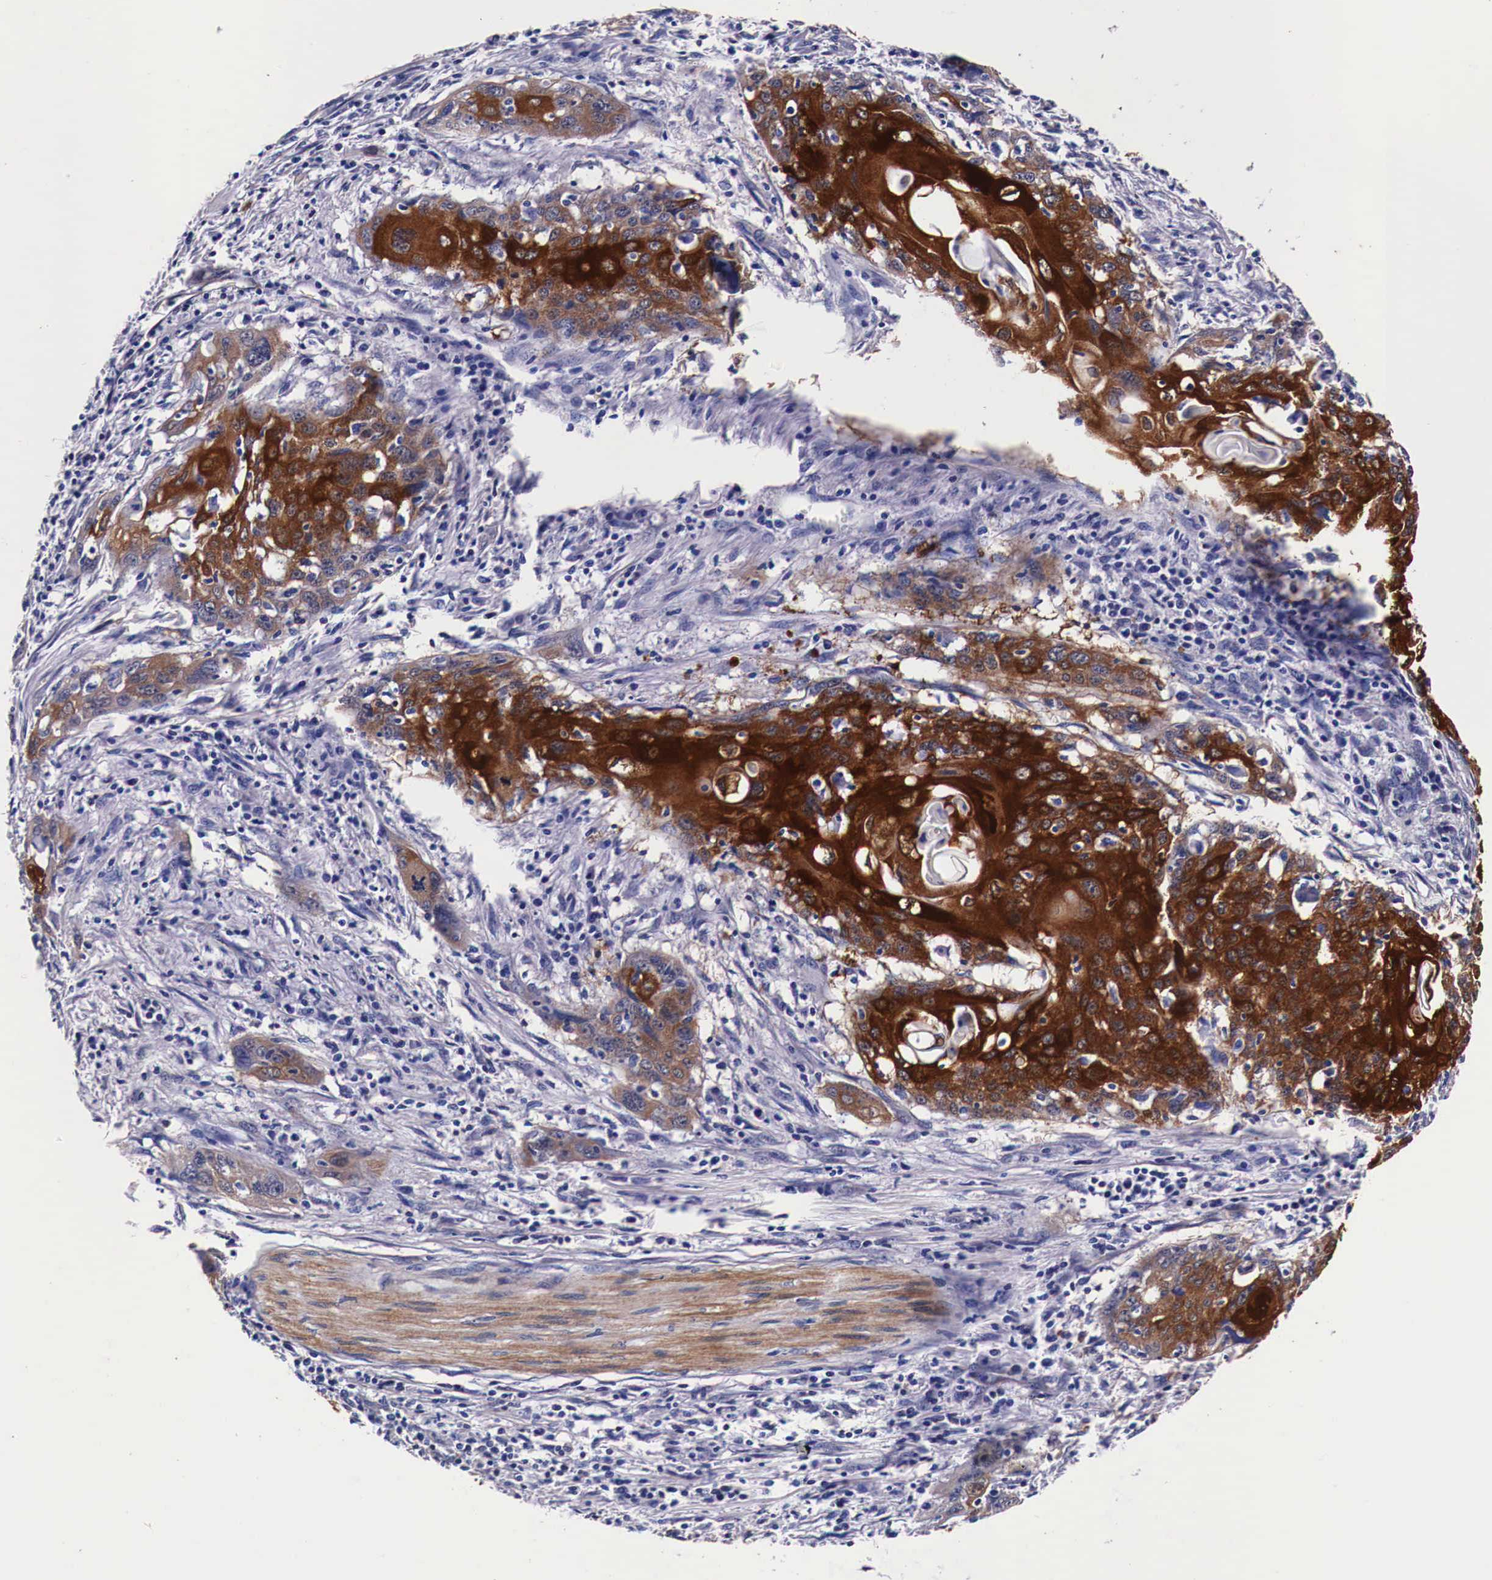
{"staining": {"intensity": "strong", "quantity": ">75%", "location": "cytoplasmic/membranous"}, "tissue": "cervical cancer", "cell_type": "Tumor cells", "image_type": "cancer", "snomed": [{"axis": "morphology", "description": "Squamous cell carcinoma, NOS"}, {"axis": "topography", "description": "Cervix"}], "caption": "Immunohistochemical staining of human squamous cell carcinoma (cervical) displays strong cytoplasmic/membranous protein staining in about >75% of tumor cells.", "gene": "HSPB1", "patient": {"sex": "female", "age": 54}}